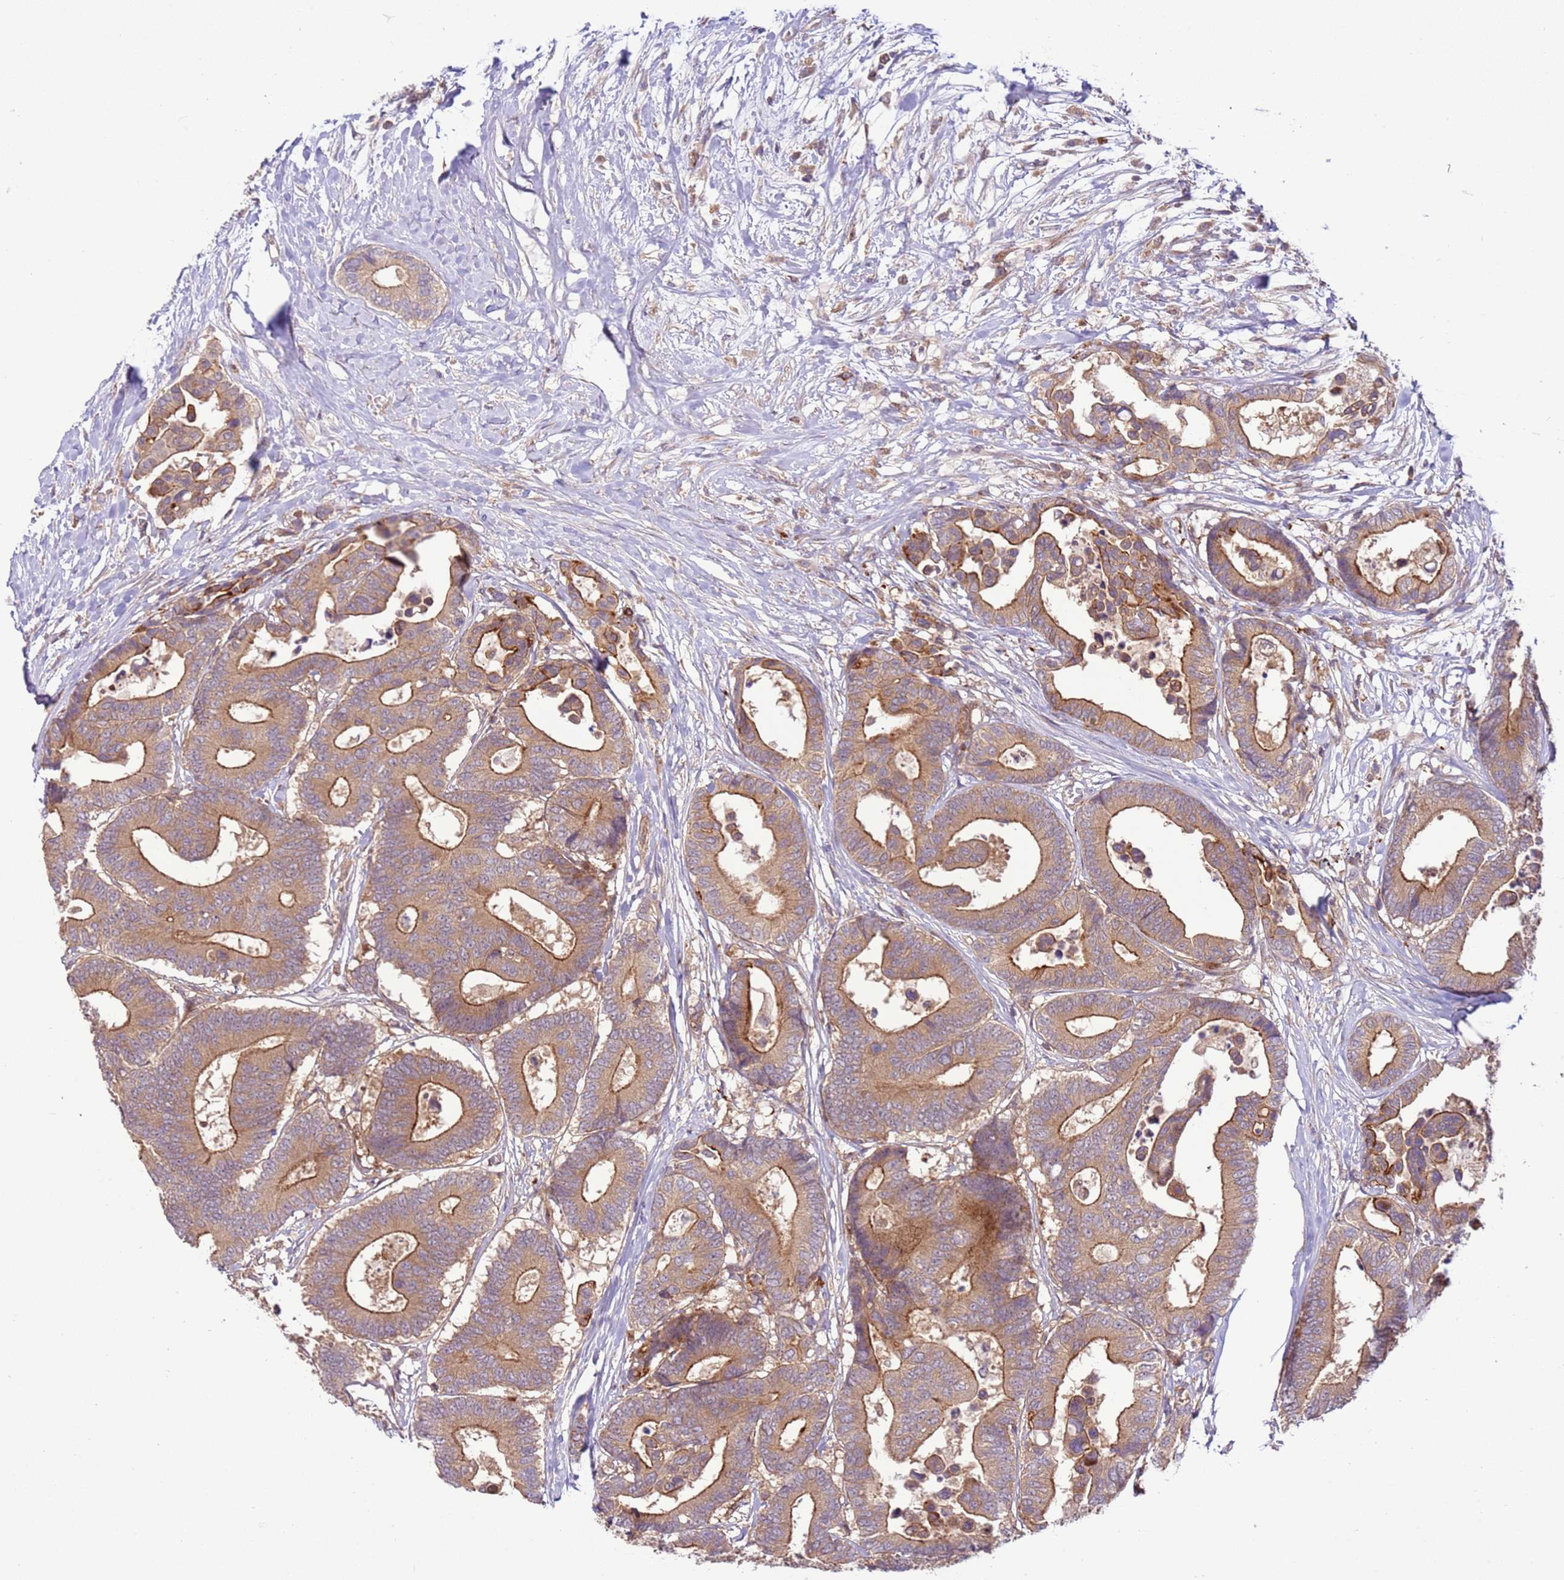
{"staining": {"intensity": "moderate", "quantity": ">75%", "location": "cytoplasmic/membranous"}, "tissue": "colorectal cancer", "cell_type": "Tumor cells", "image_type": "cancer", "snomed": [{"axis": "morphology", "description": "Normal tissue, NOS"}, {"axis": "morphology", "description": "Adenocarcinoma, NOS"}, {"axis": "topography", "description": "Colon"}], "caption": "Immunohistochemistry (IHC) (DAB) staining of adenocarcinoma (colorectal) shows moderate cytoplasmic/membranous protein staining in approximately >75% of tumor cells.", "gene": "ZNF624", "patient": {"sex": "male", "age": 82}}